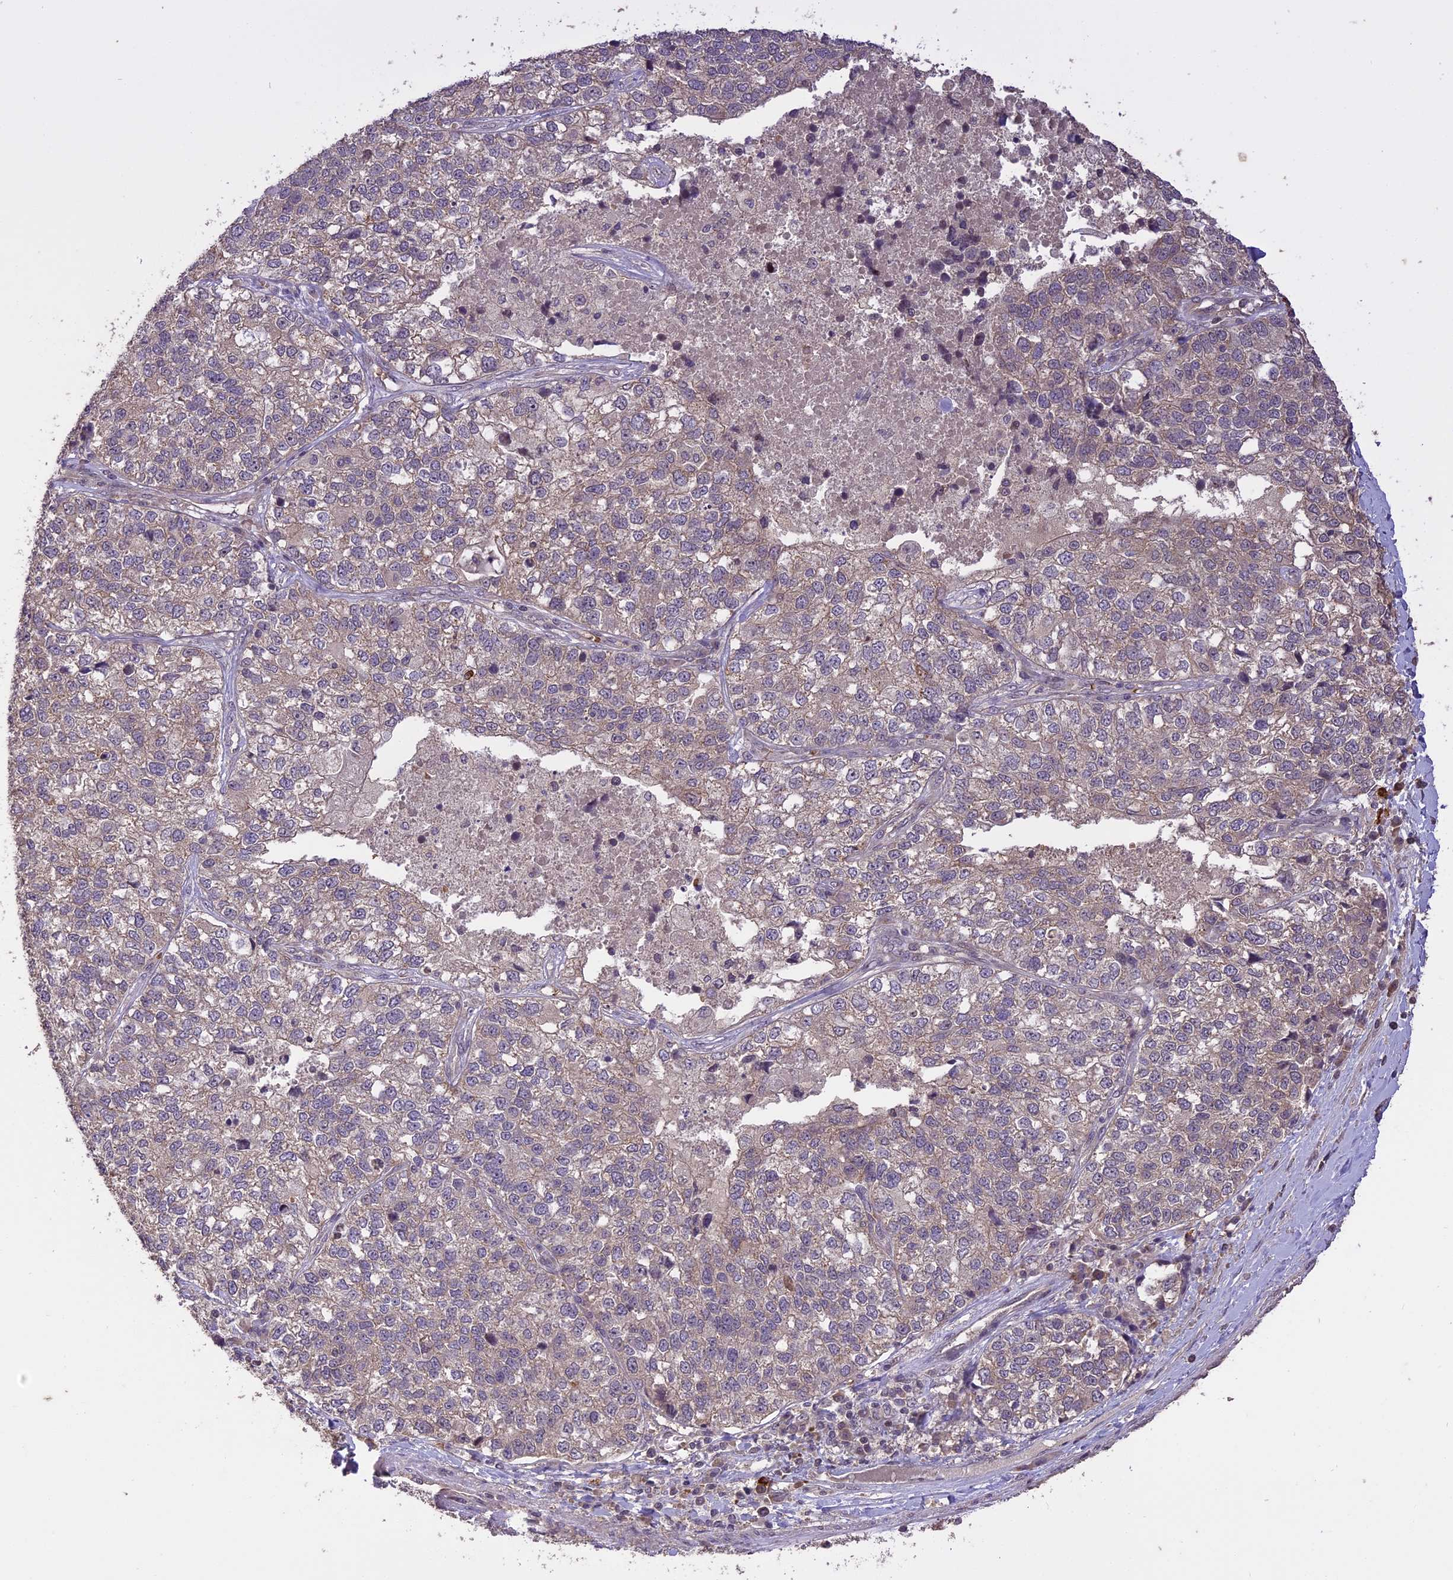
{"staining": {"intensity": "weak", "quantity": "<25%", "location": "cytoplasmic/membranous"}, "tissue": "lung cancer", "cell_type": "Tumor cells", "image_type": "cancer", "snomed": [{"axis": "morphology", "description": "Adenocarcinoma, NOS"}, {"axis": "topography", "description": "Lung"}], "caption": "IHC of human lung adenocarcinoma reveals no staining in tumor cells. (DAB immunohistochemistry with hematoxylin counter stain).", "gene": "TIGD7", "patient": {"sex": "male", "age": 49}}